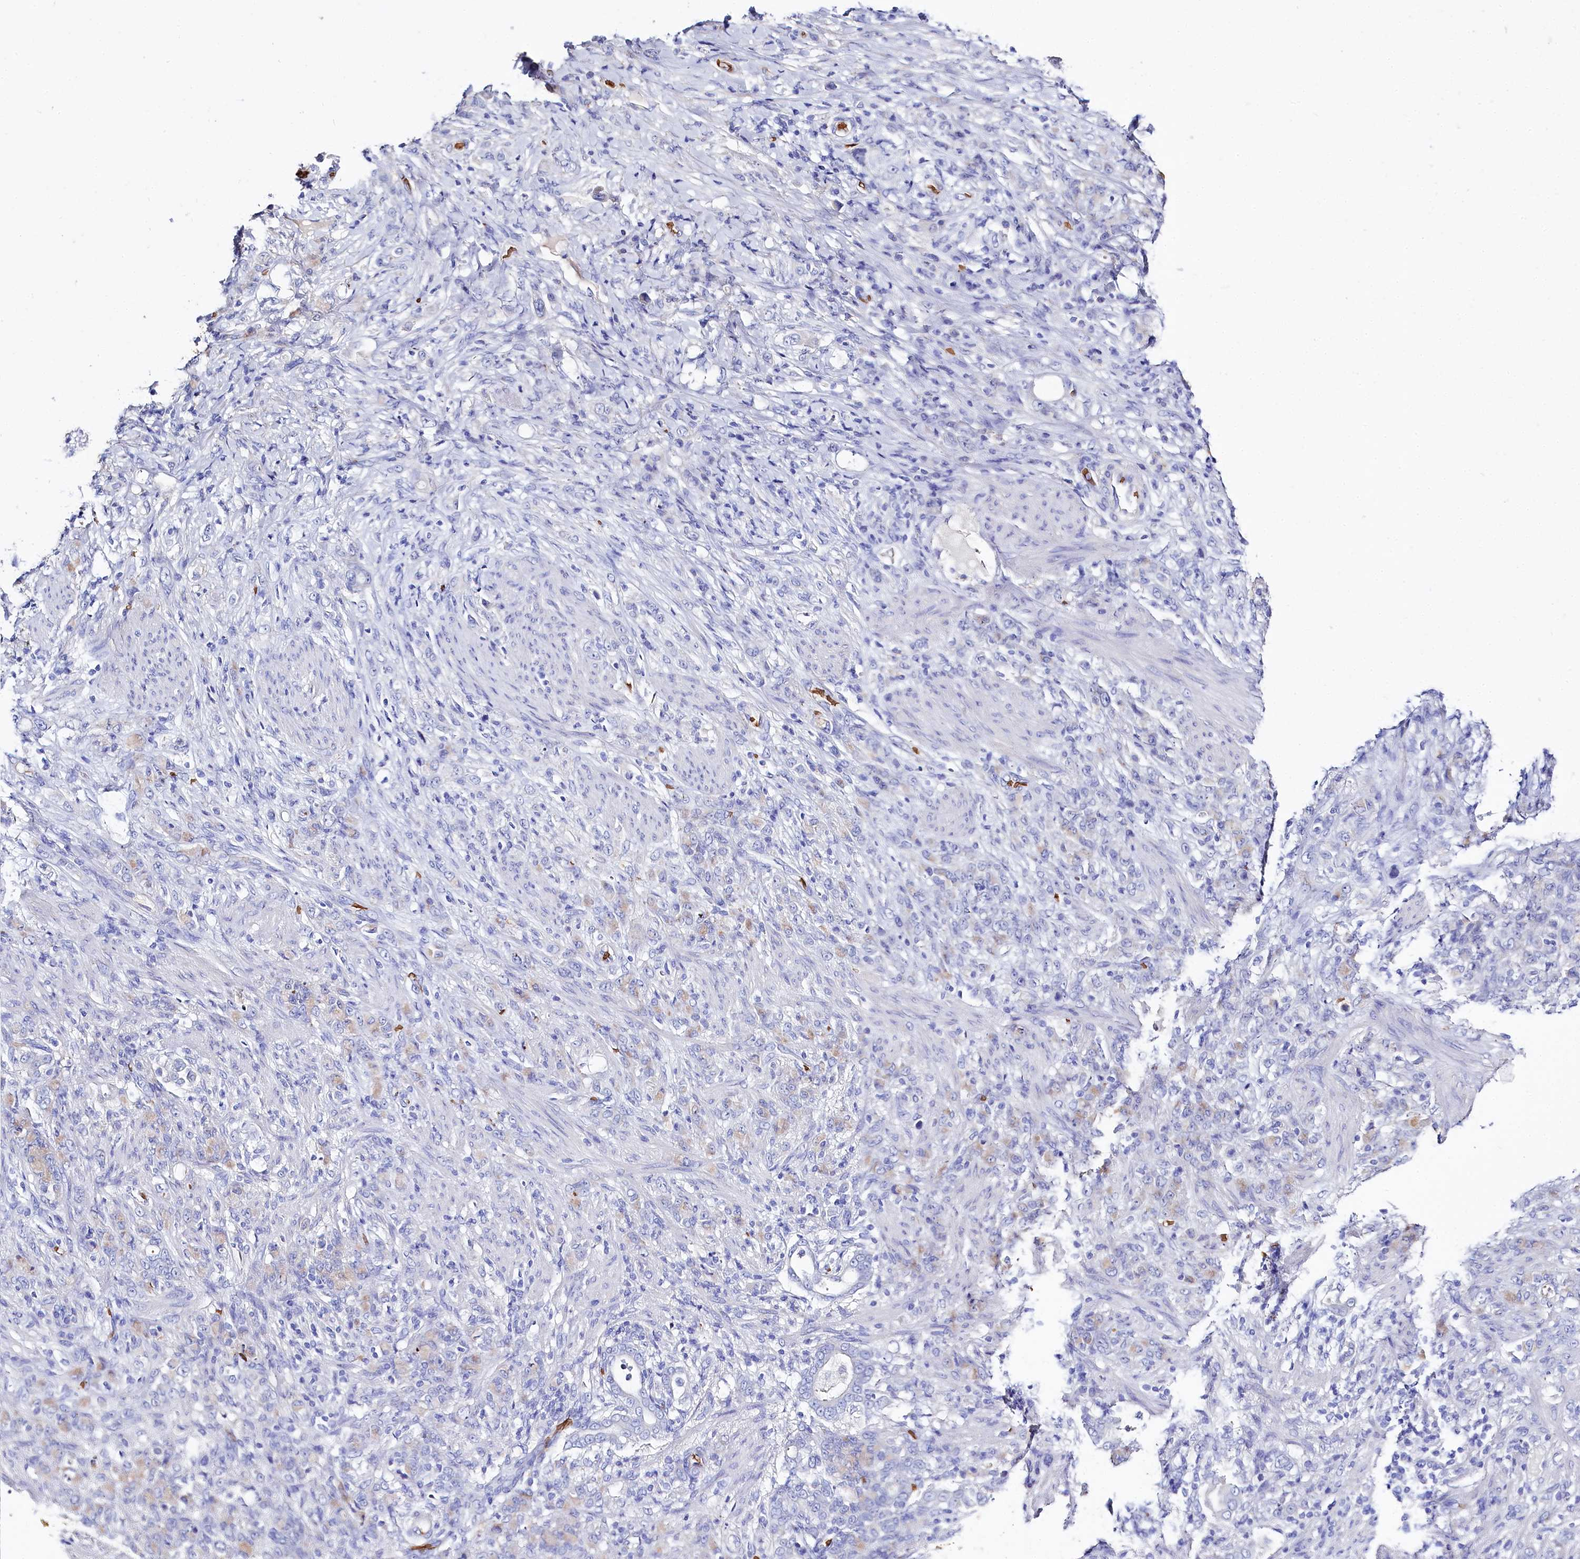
{"staining": {"intensity": "negative", "quantity": "none", "location": "none"}, "tissue": "stomach cancer", "cell_type": "Tumor cells", "image_type": "cancer", "snomed": [{"axis": "morphology", "description": "Adenocarcinoma, NOS"}, {"axis": "topography", "description": "Stomach"}], "caption": "Tumor cells show no significant protein expression in stomach adenocarcinoma. The staining is performed using DAB brown chromogen with nuclei counter-stained in using hematoxylin.", "gene": "RPUSD3", "patient": {"sex": "female", "age": 79}}